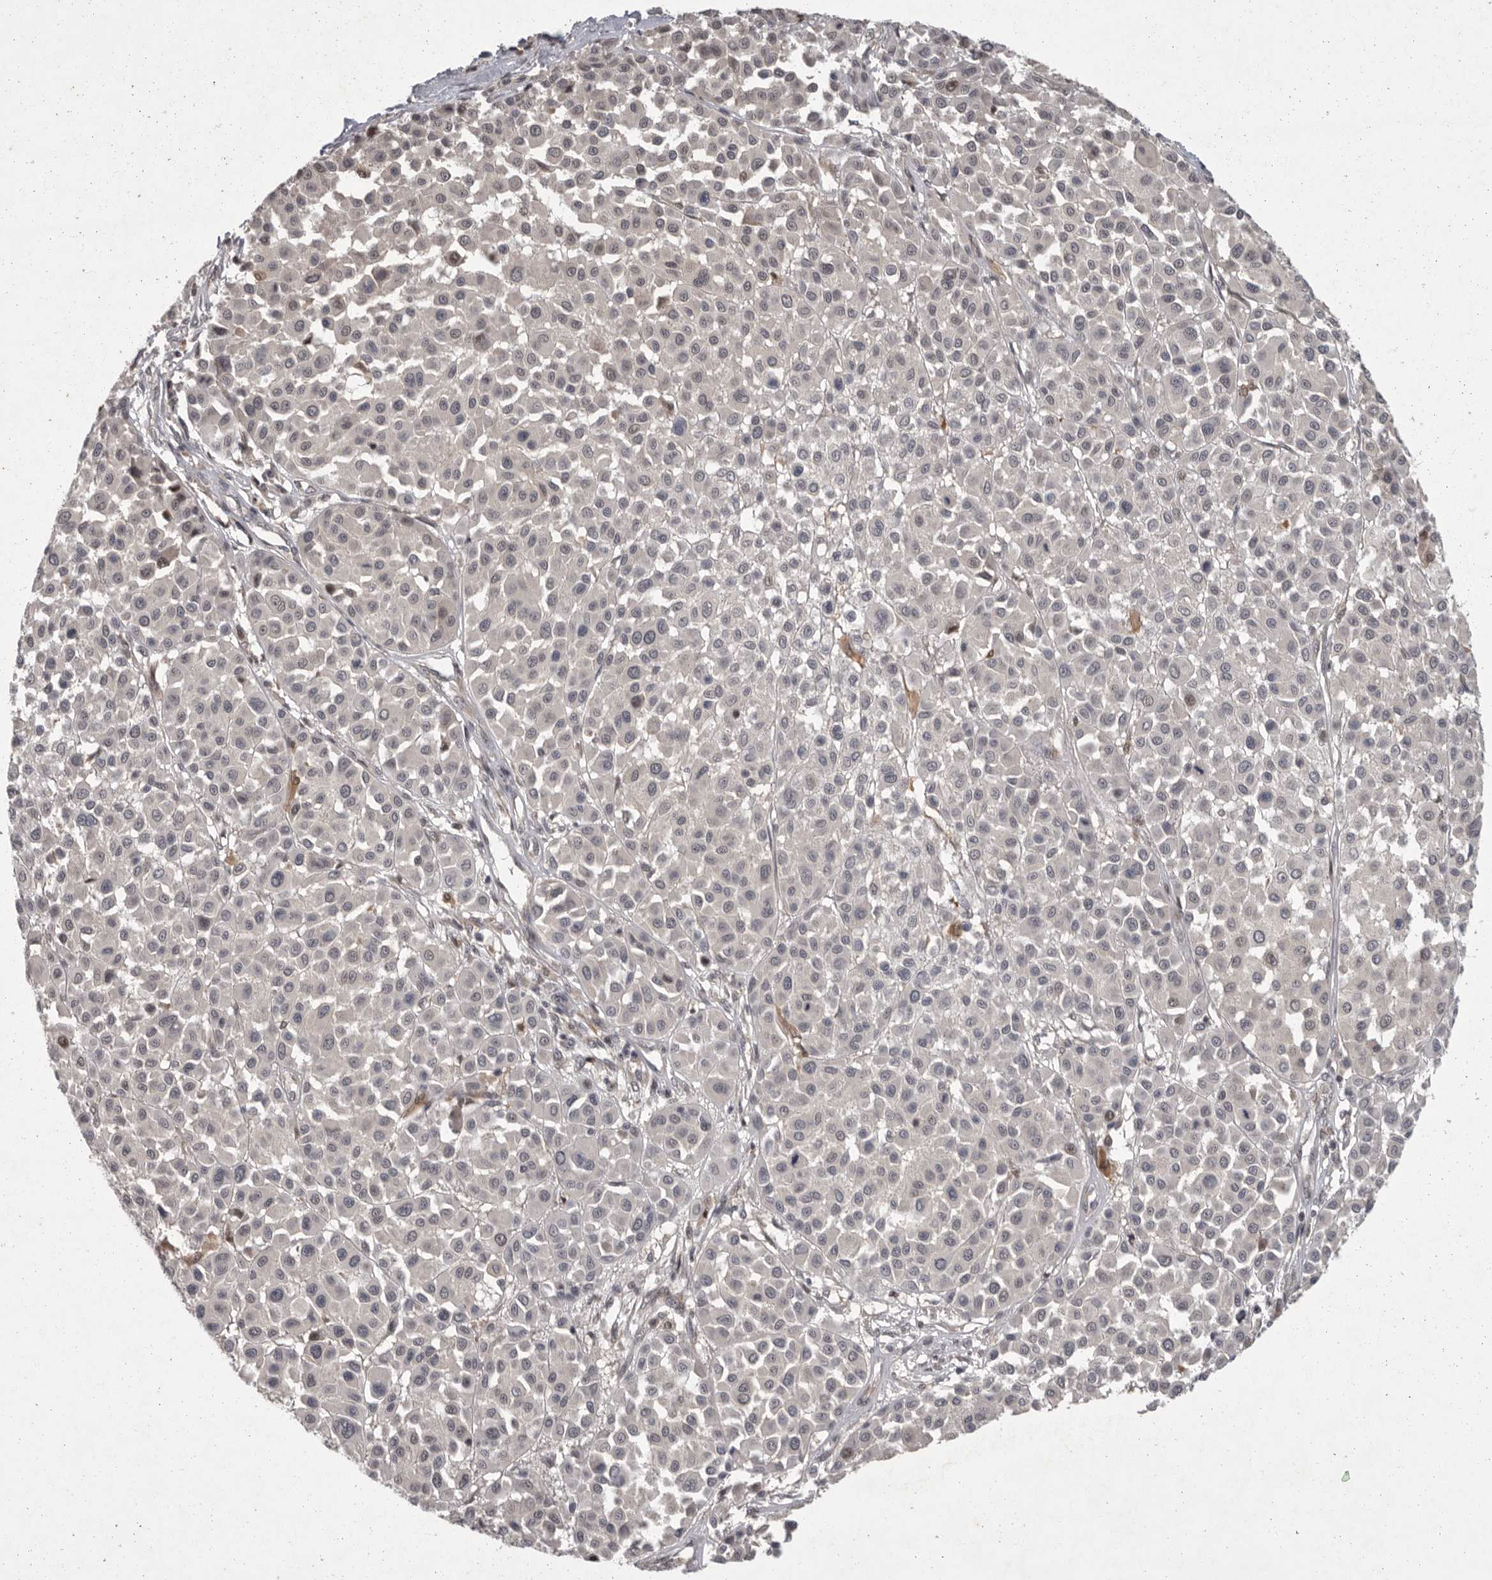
{"staining": {"intensity": "weak", "quantity": "<25%", "location": "nuclear"}, "tissue": "melanoma", "cell_type": "Tumor cells", "image_type": "cancer", "snomed": [{"axis": "morphology", "description": "Malignant melanoma, Metastatic site"}, {"axis": "topography", "description": "Soft tissue"}], "caption": "IHC micrograph of malignant melanoma (metastatic site) stained for a protein (brown), which displays no expression in tumor cells.", "gene": "MAN2A1", "patient": {"sex": "male", "age": 41}}